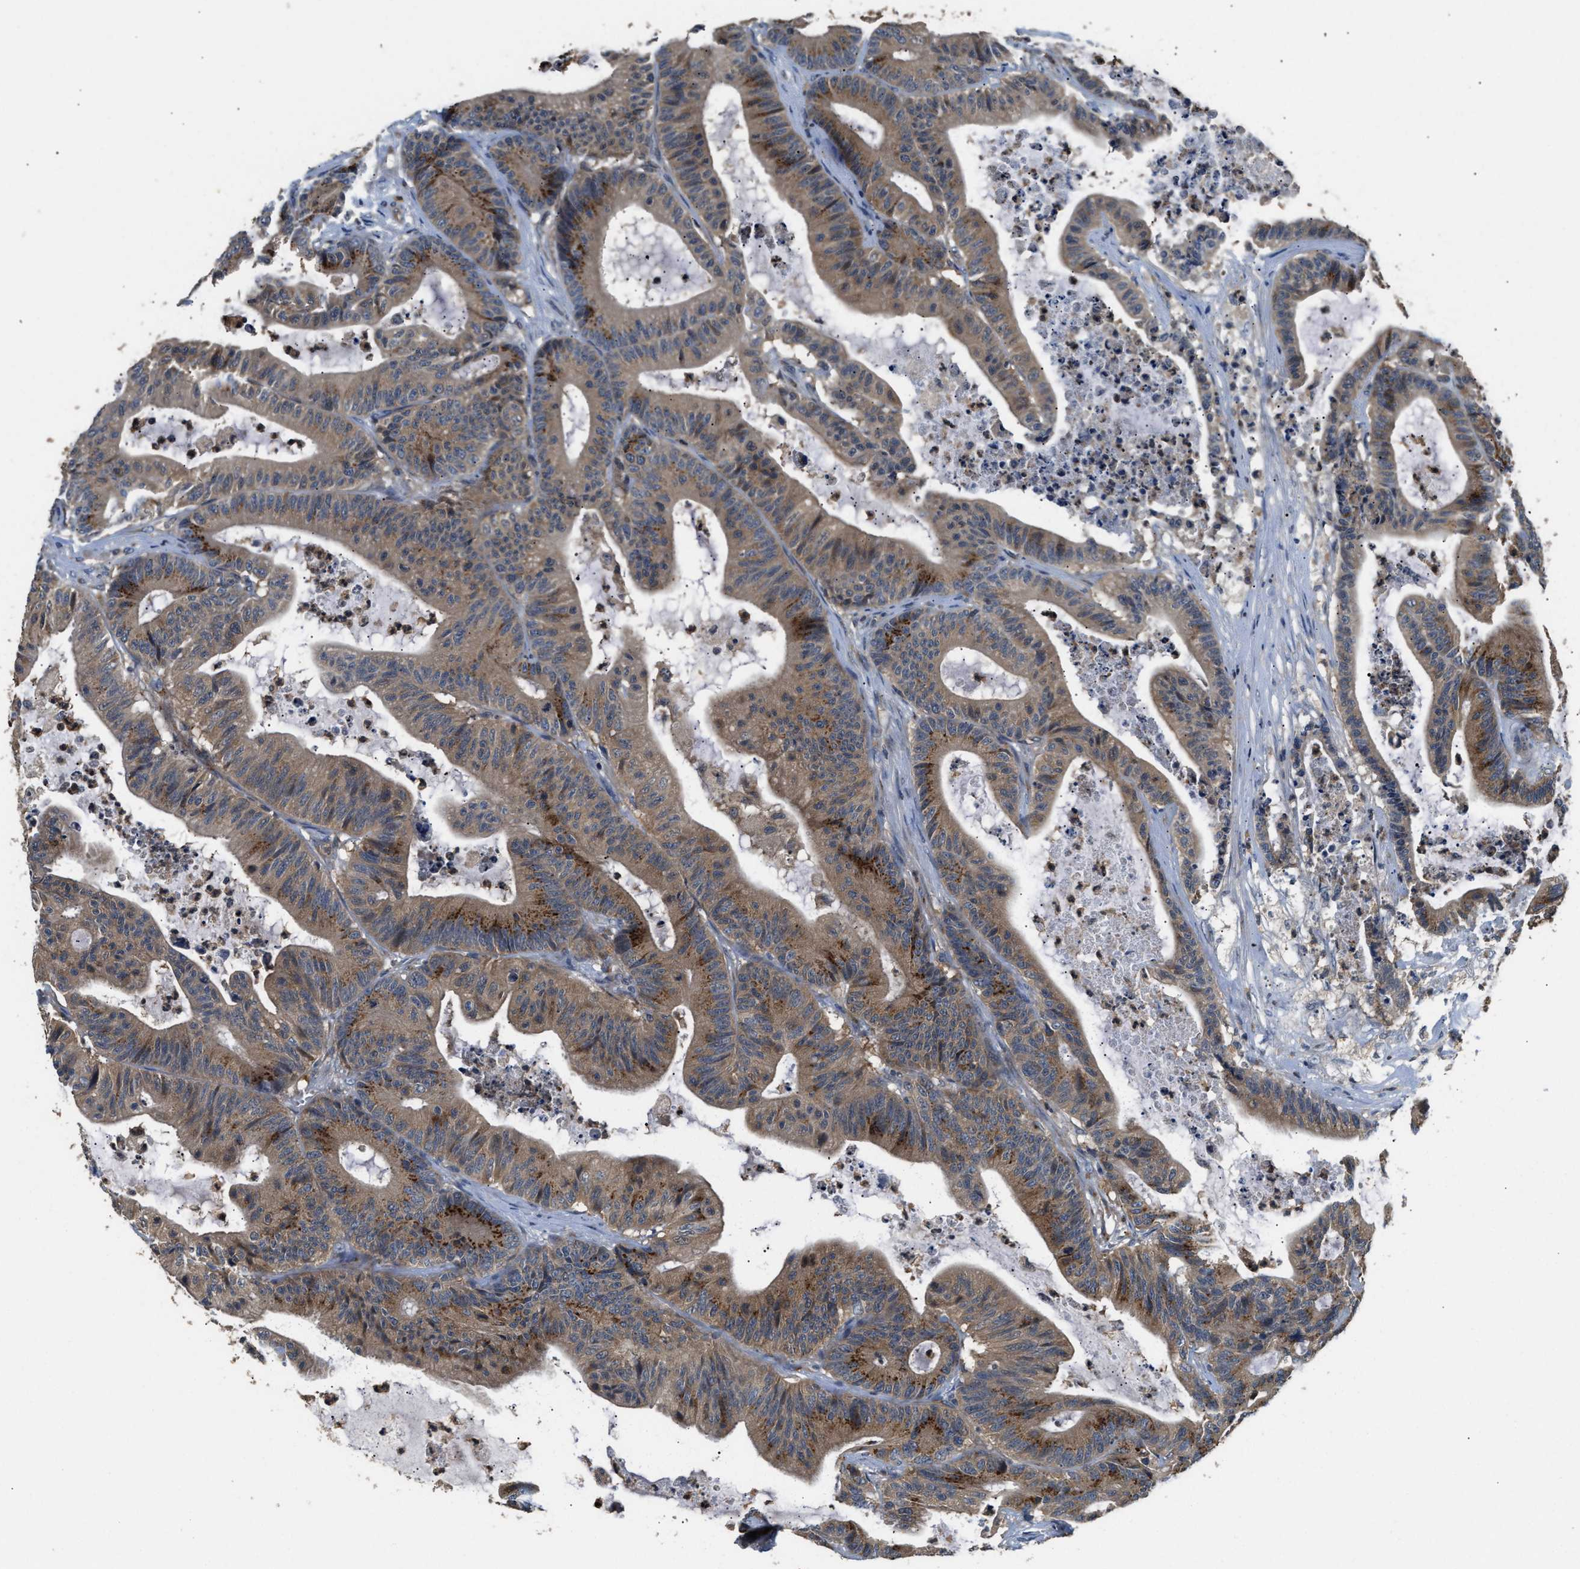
{"staining": {"intensity": "moderate", "quantity": "25%-75%", "location": "cytoplasmic/membranous"}, "tissue": "colorectal cancer", "cell_type": "Tumor cells", "image_type": "cancer", "snomed": [{"axis": "morphology", "description": "Adenocarcinoma, NOS"}, {"axis": "topography", "description": "Colon"}], "caption": "Tumor cells demonstrate medium levels of moderate cytoplasmic/membranous expression in about 25%-75% of cells in adenocarcinoma (colorectal).", "gene": "CHUK", "patient": {"sex": "female", "age": 84}}